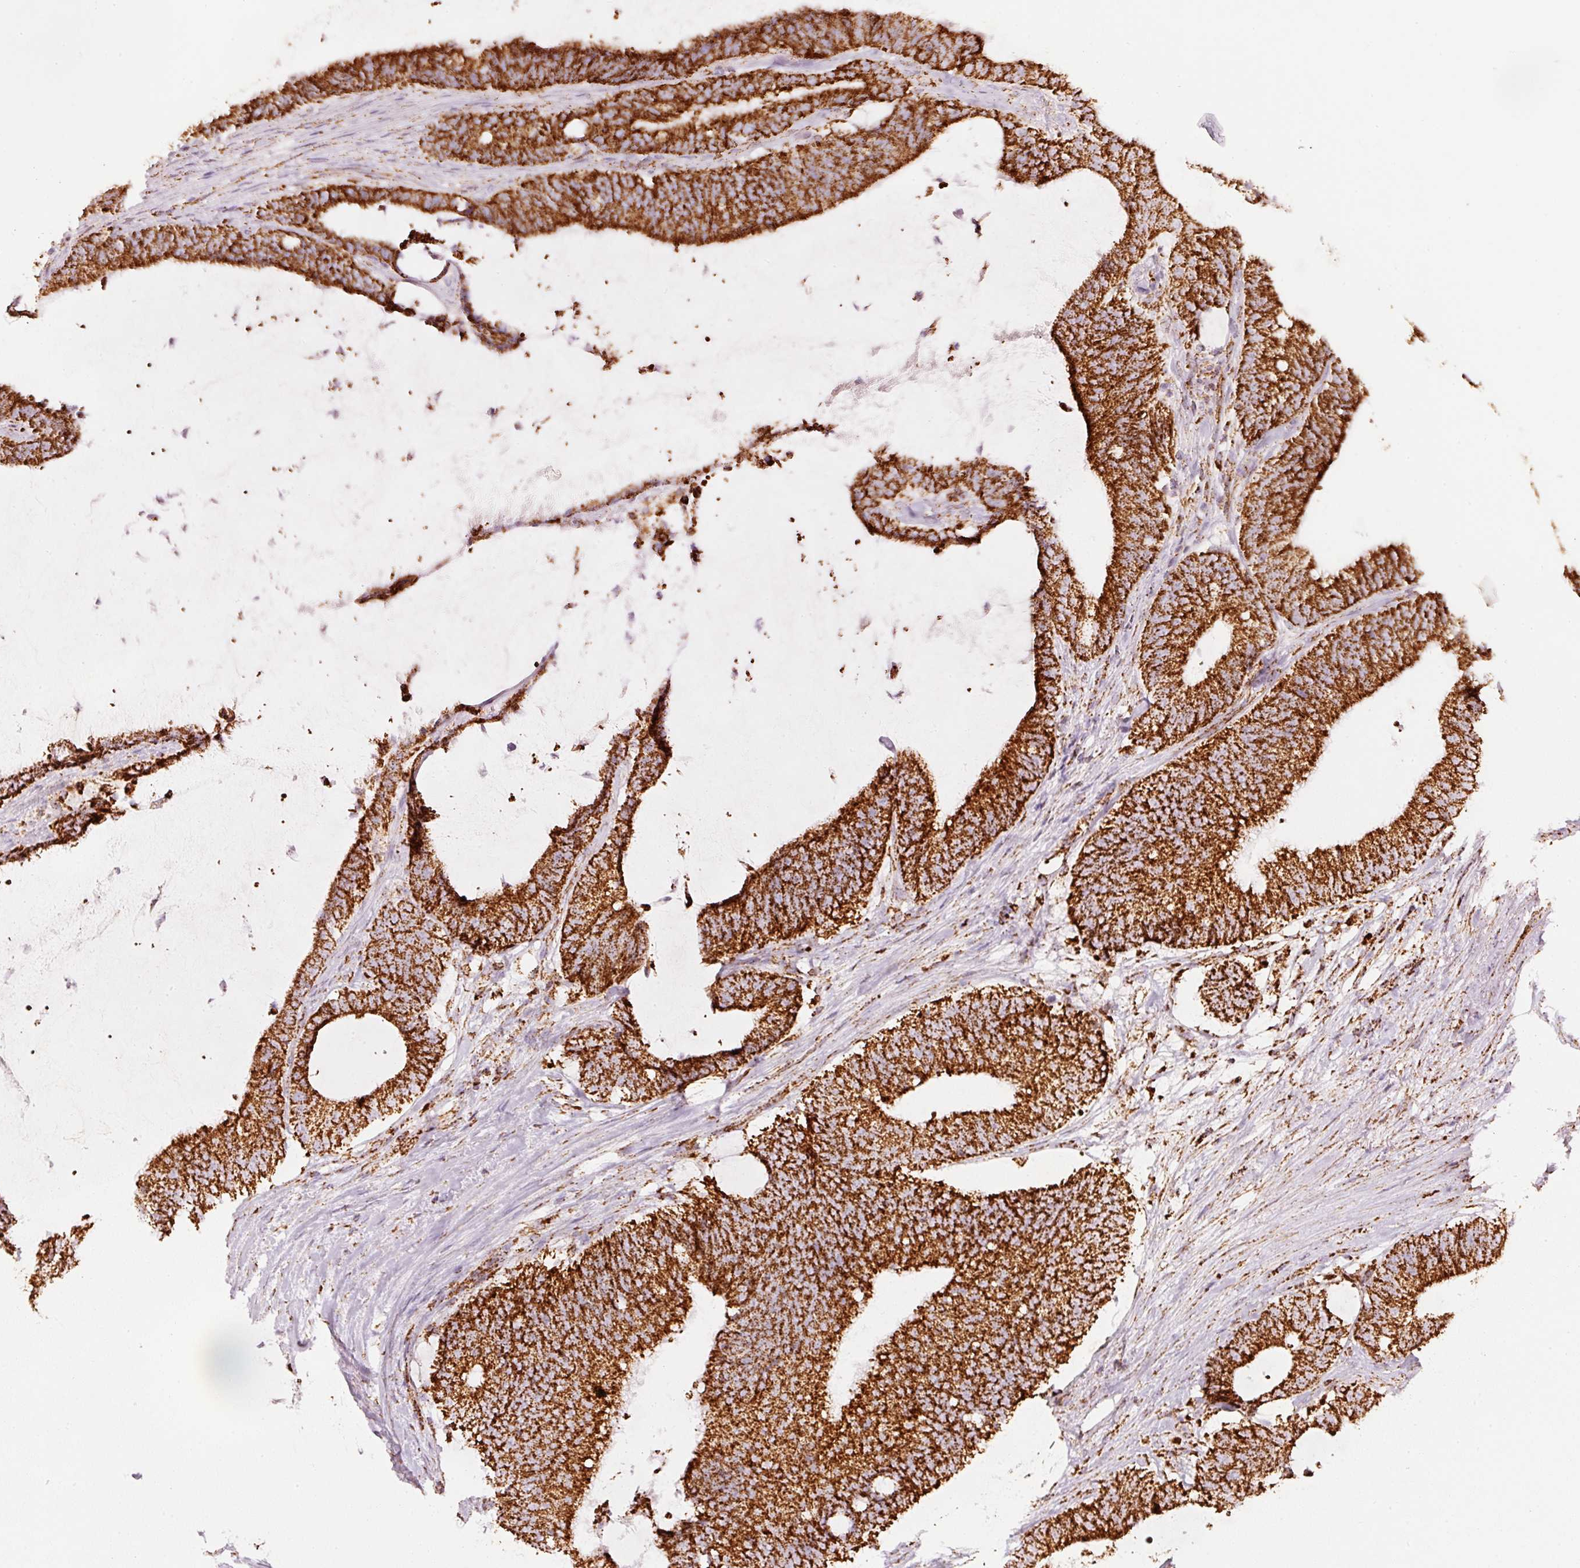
{"staining": {"intensity": "strong", "quantity": ">75%", "location": "cytoplasmic/membranous"}, "tissue": "colorectal cancer", "cell_type": "Tumor cells", "image_type": "cancer", "snomed": [{"axis": "morphology", "description": "Adenocarcinoma, NOS"}, {"axis": "topography", "description": "Colon"}], "caption": "Brown immunohistochemical staining in human colorectal adenocarcinoma displays strong cytoplasmic/membranous positivity in approximately >75% of tumor cells.", "gene": "UQCRC1", "patient": {"sex": "female", "age": 43}}